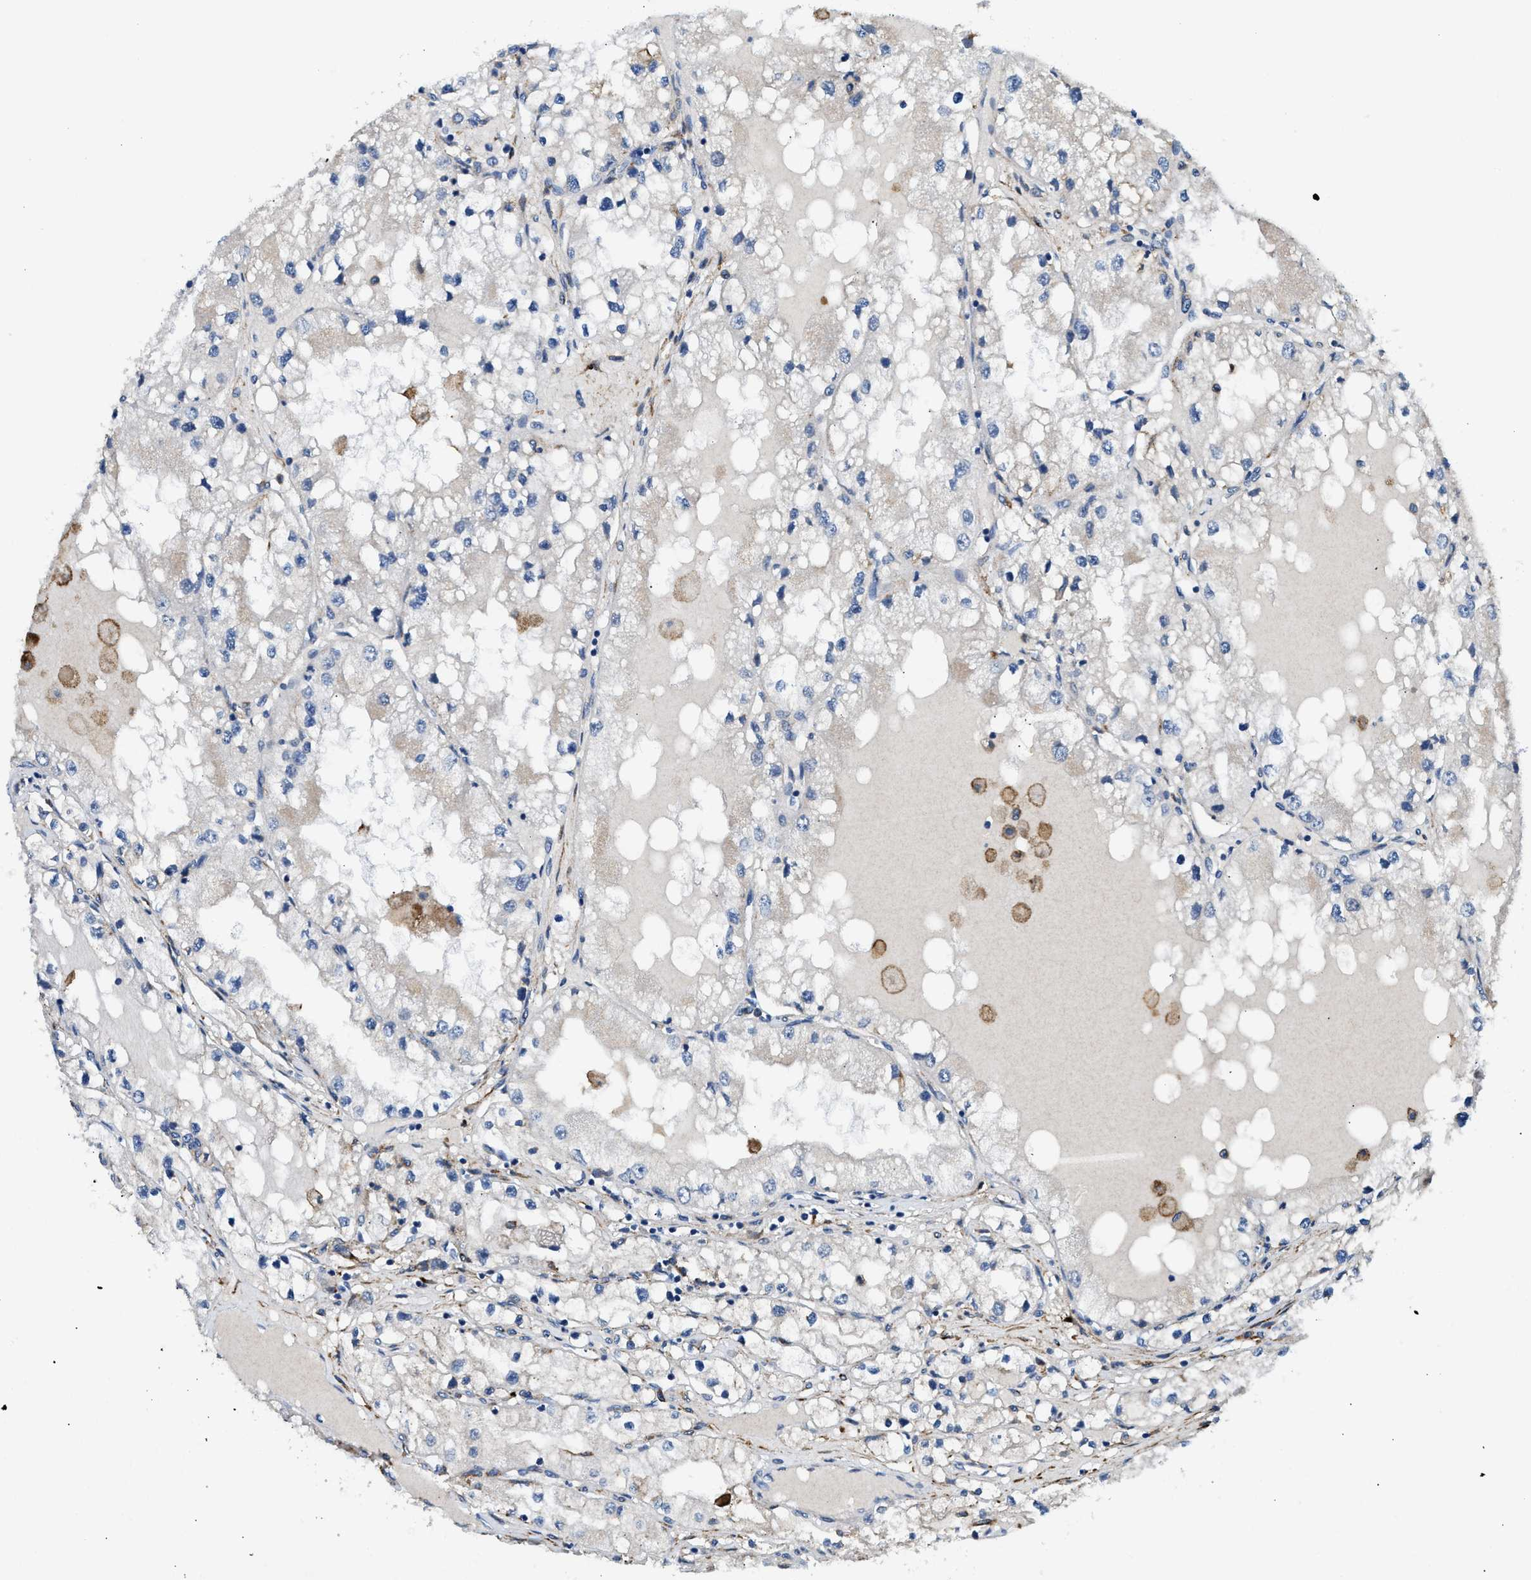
{"staining": {"intensity": "negative", "quantity": "none", "location": "none"}, "tissue": "renal cancer", "cell_type": "Tumor cells", "image_type": "cancer", "snomed": [{"axis": "morphology", "description": "Adenocarcinoma, NOS"}, {"axis": "topography", "description": "Kidney"}], "caption": "Immunohistochemistry of renal cancer (adenocarcinoma) displays no positivity in tumor cells.", "gene": "LRP1", "patient": {"sex": "male", "age": 68}}